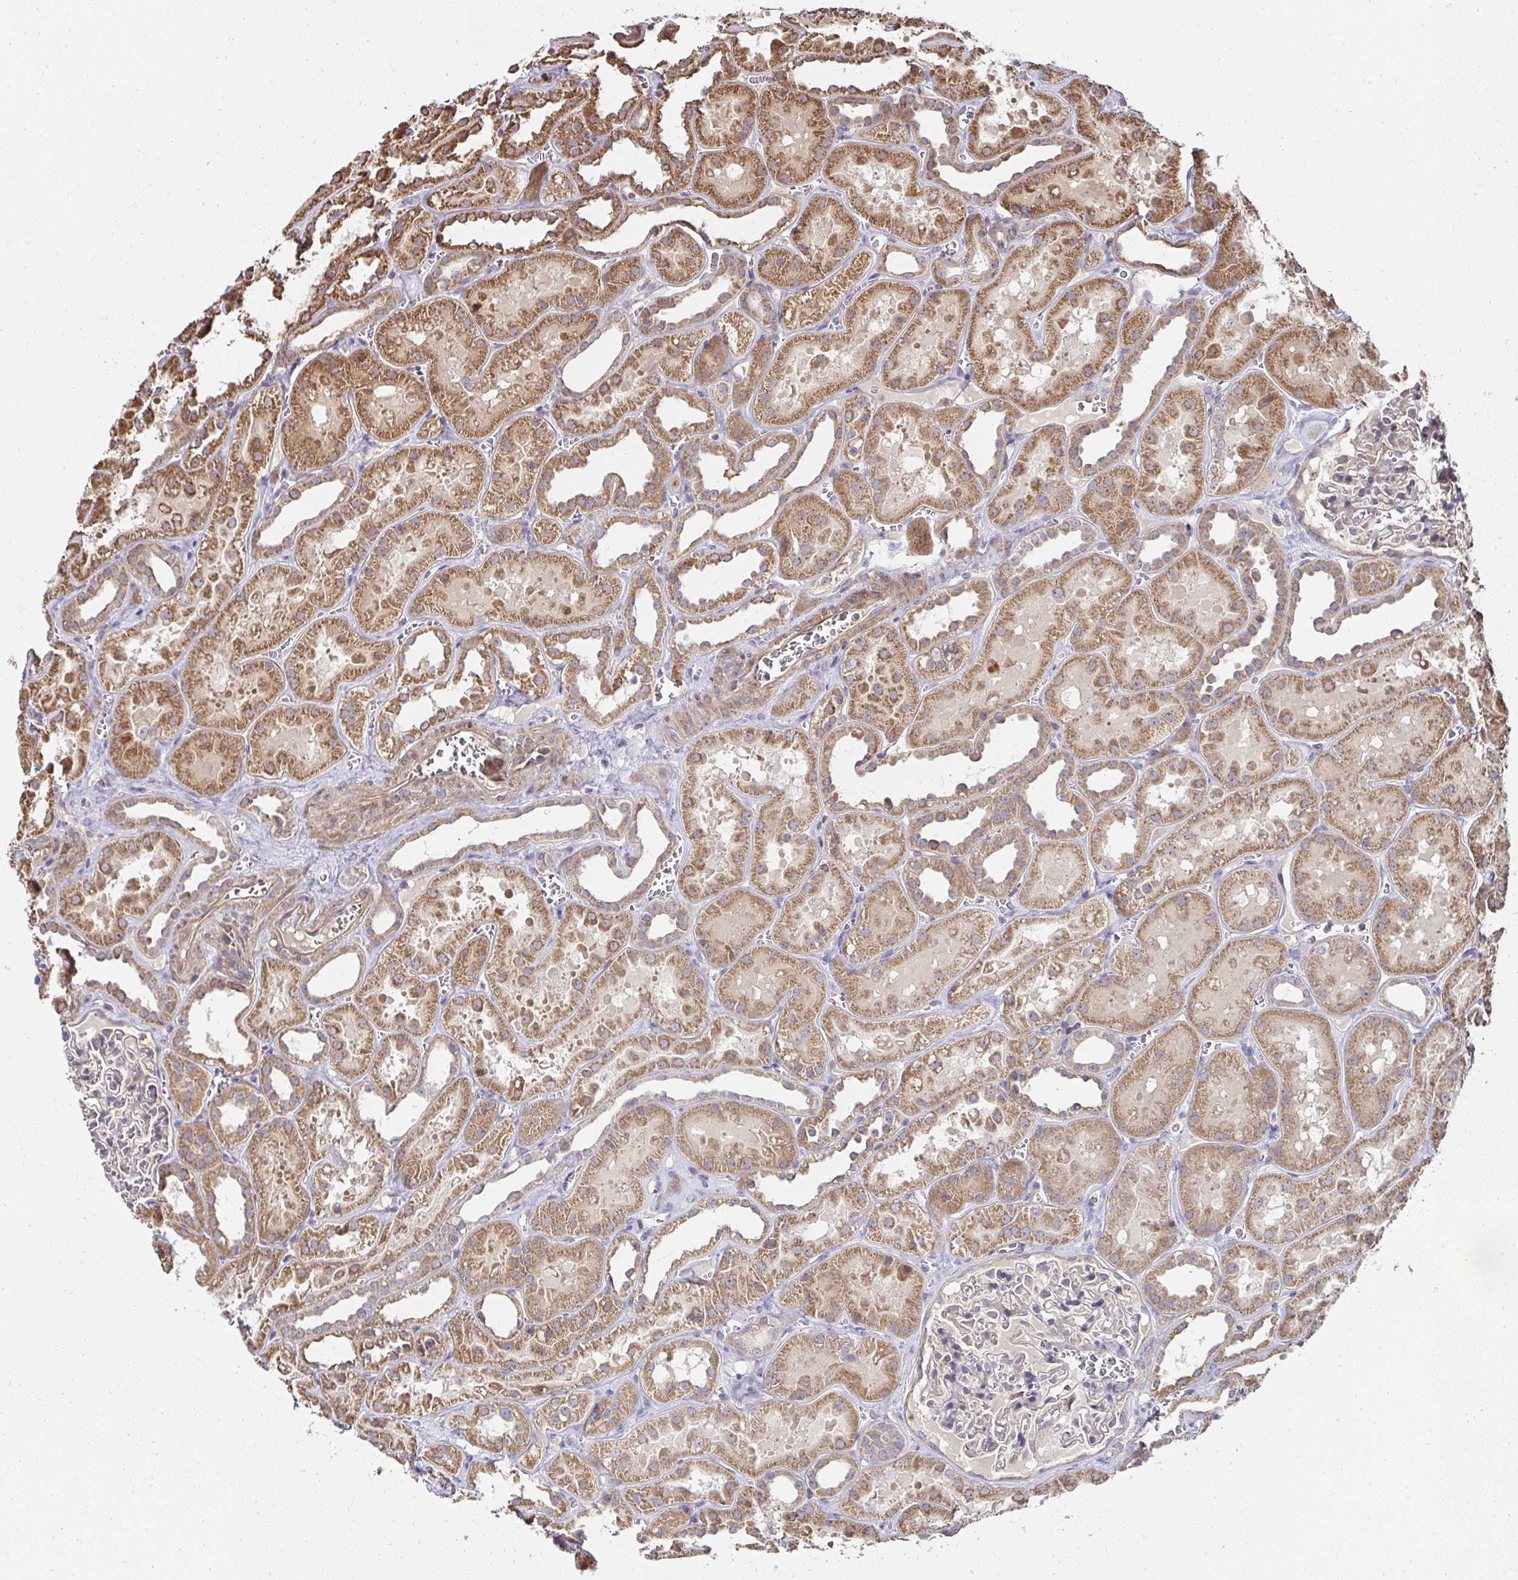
{"staining": {"intensity": "moderate", "quantity": "<25%", "location": "cytoplasmic/membranous"}, "tissue": "kidney", "cell_type": "Cells in glomeruli", "image_type": "normal", "snomed": [{"axis": "morphology", "description": "Normal tissue, NOS"}, {"axis": "topography", "description": "Kidney"}], "caption": "The histopathology image demonstrates immunohistochemical staining of benign kidney. There is moderate cytoplasmic/membranous positivity is appreciated in about <25% of cells in glomeruli. (Stains: DAB in brown, nuclei in blue, Microscopy: brightfield microscopy at high magnification).", "gene": "AGTPBP1", "patient": {"sex": "female", "age": 41}}